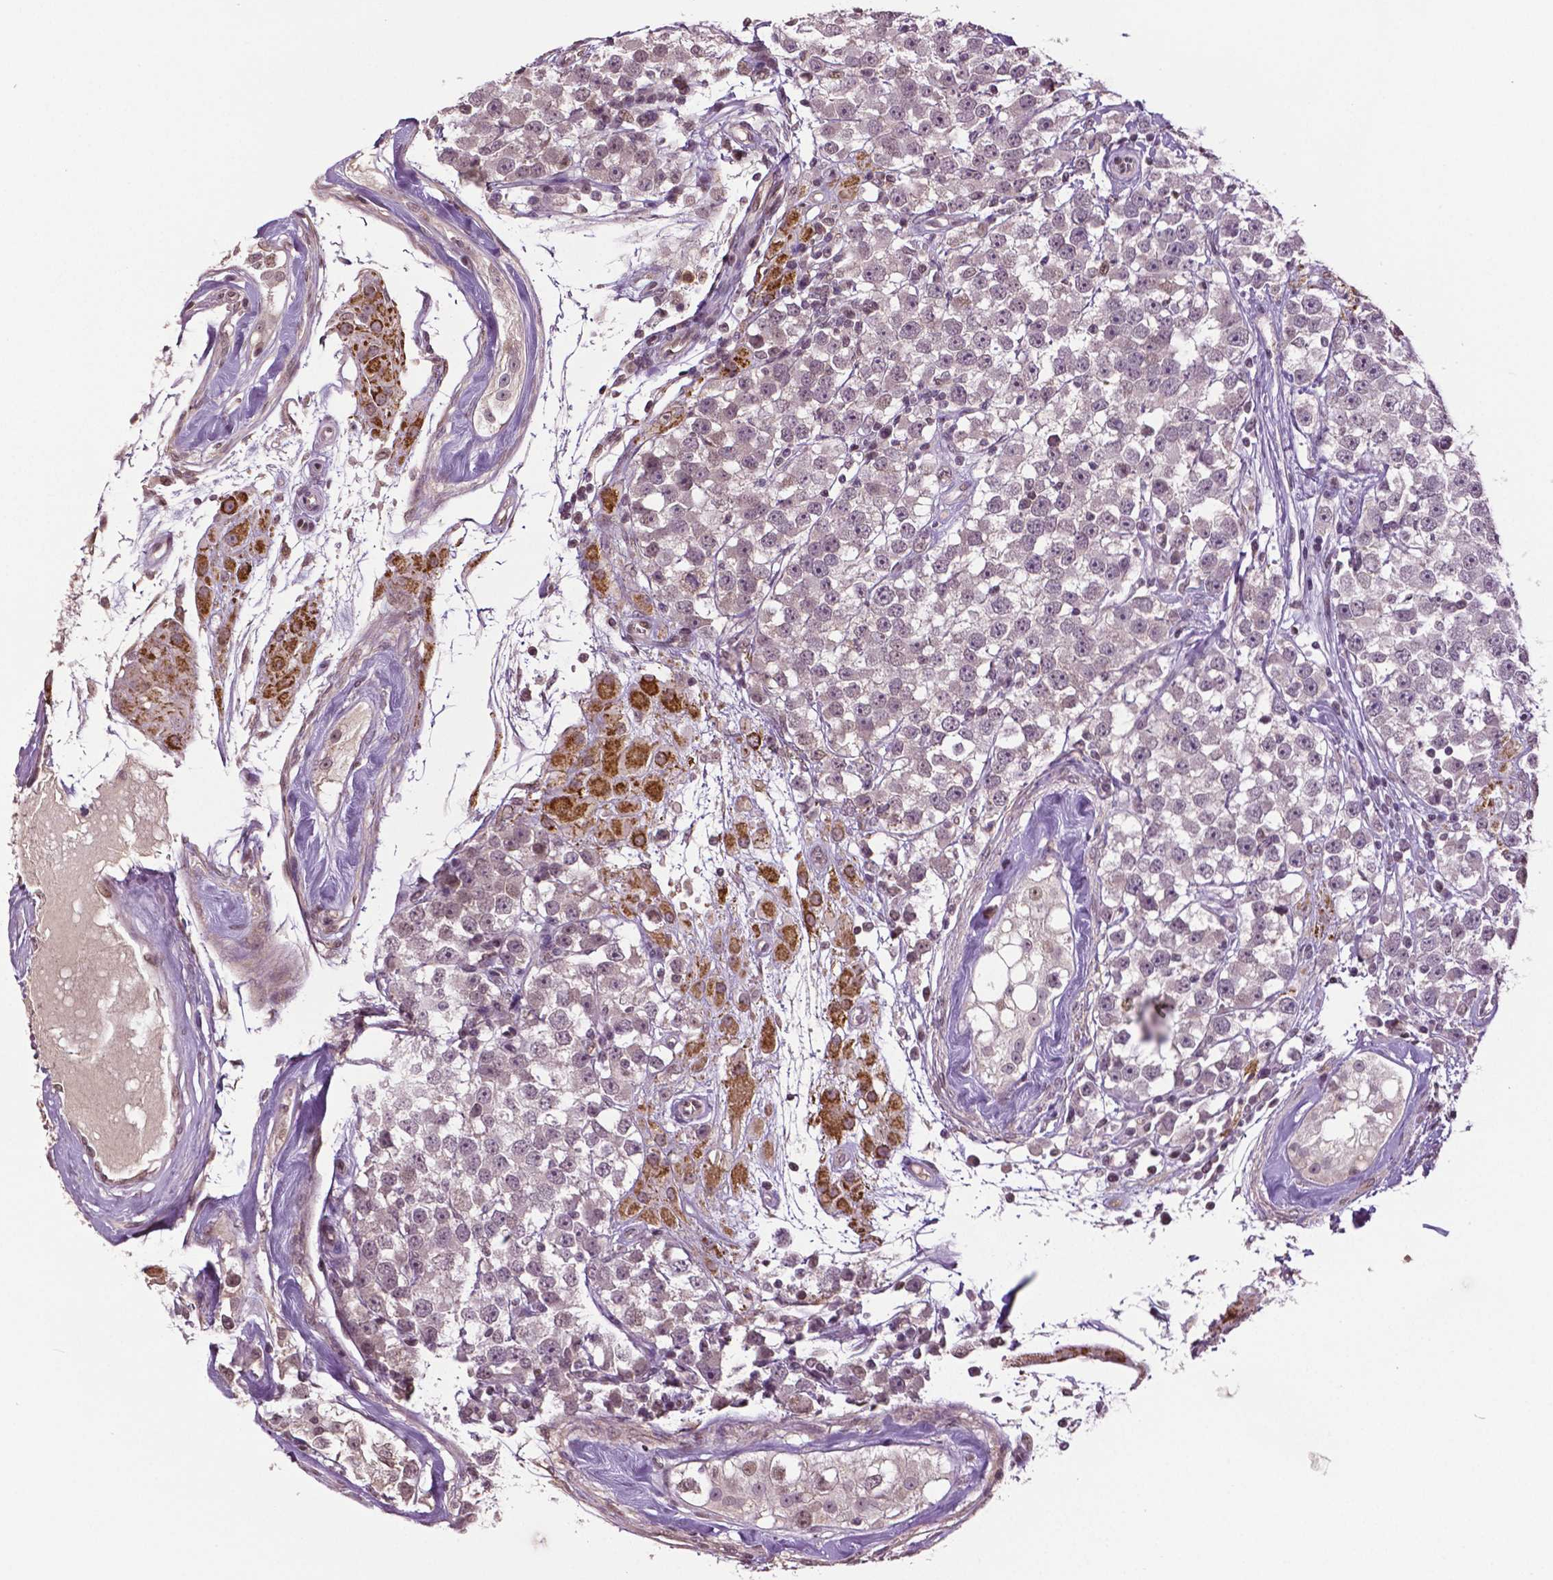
{"staining": {"intensity": "negative", "quantity": "none", "location": "none"}, "tissue": "testis cancer", "cell_type": "Tumor cells", "image_type": "cancer", "snomed": [{"axis": "morphology", "description": "Seminoma, NOS"}, {"axis": "topography", "description": "Testis"}], "caption": "An immunohistochemistry photomicrograph of testis cancer (seminoma) is shown. There is no staining in tumor cells of testis cancer (seminoma). (Stains: DAB immunohistochemistry with hematoxylin counter stain, Microscopy: brightfield microscopy at high magnification).", "gene": "DLX5", "patient": {"sex": "male", "age": 34}}